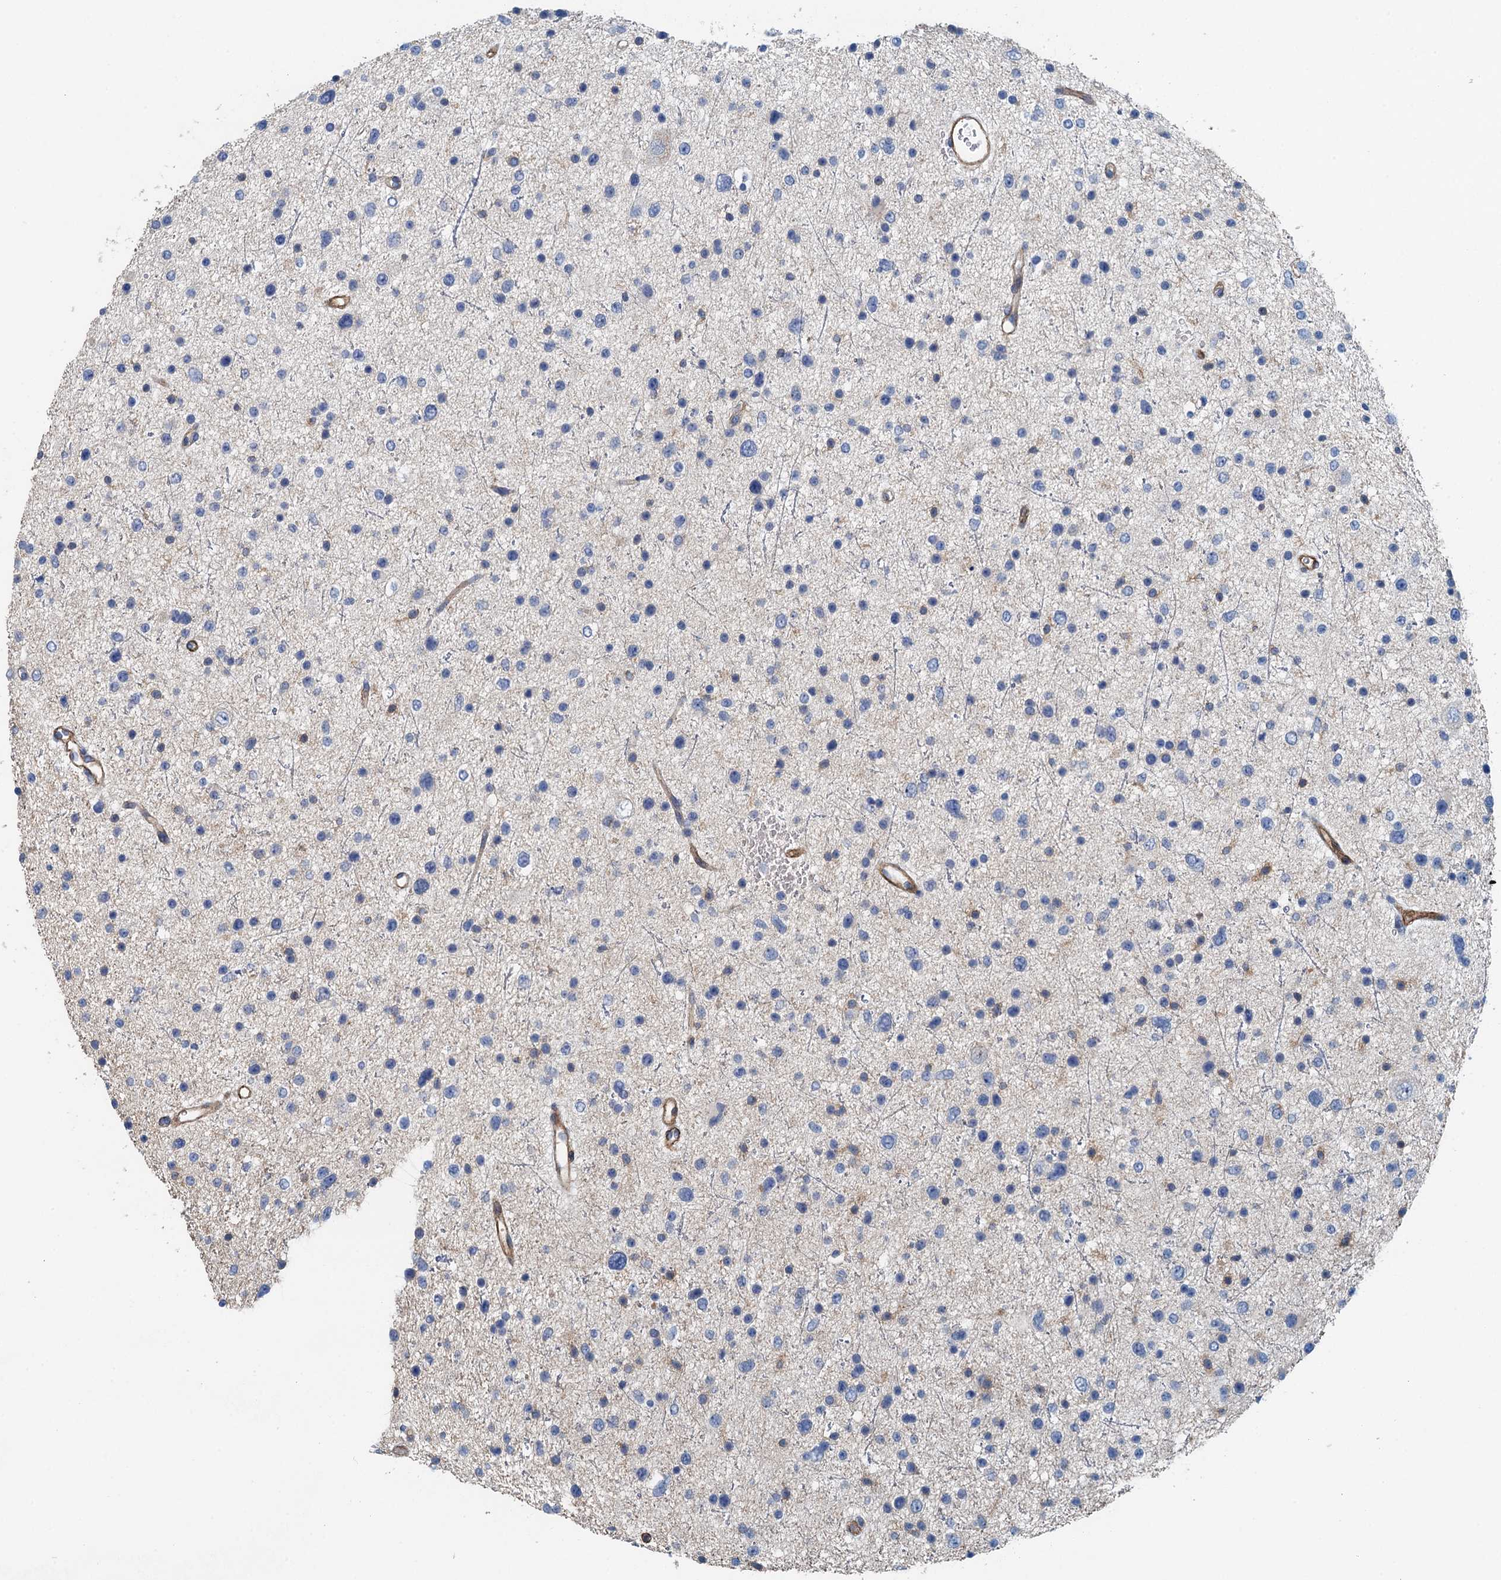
{"staining": {"intensity": "negative", "quantity": "none", "location": "none"}, "tissue": "glioma", "cell_type": "Tumor cells", "image_type": "cancer", "snomed": [{"axis": "morphology", "description": "Glioma, malignant, Low grade"}, {"axis": "topography", "description": "Brain"}], "caption": "DAB immunohistochemical staining of low-grade glioma (malignant) reveals no significant positivity in tumor cells.", "gene": "PPP1R14D", "patient": {"sex": "female", "age": 37}}